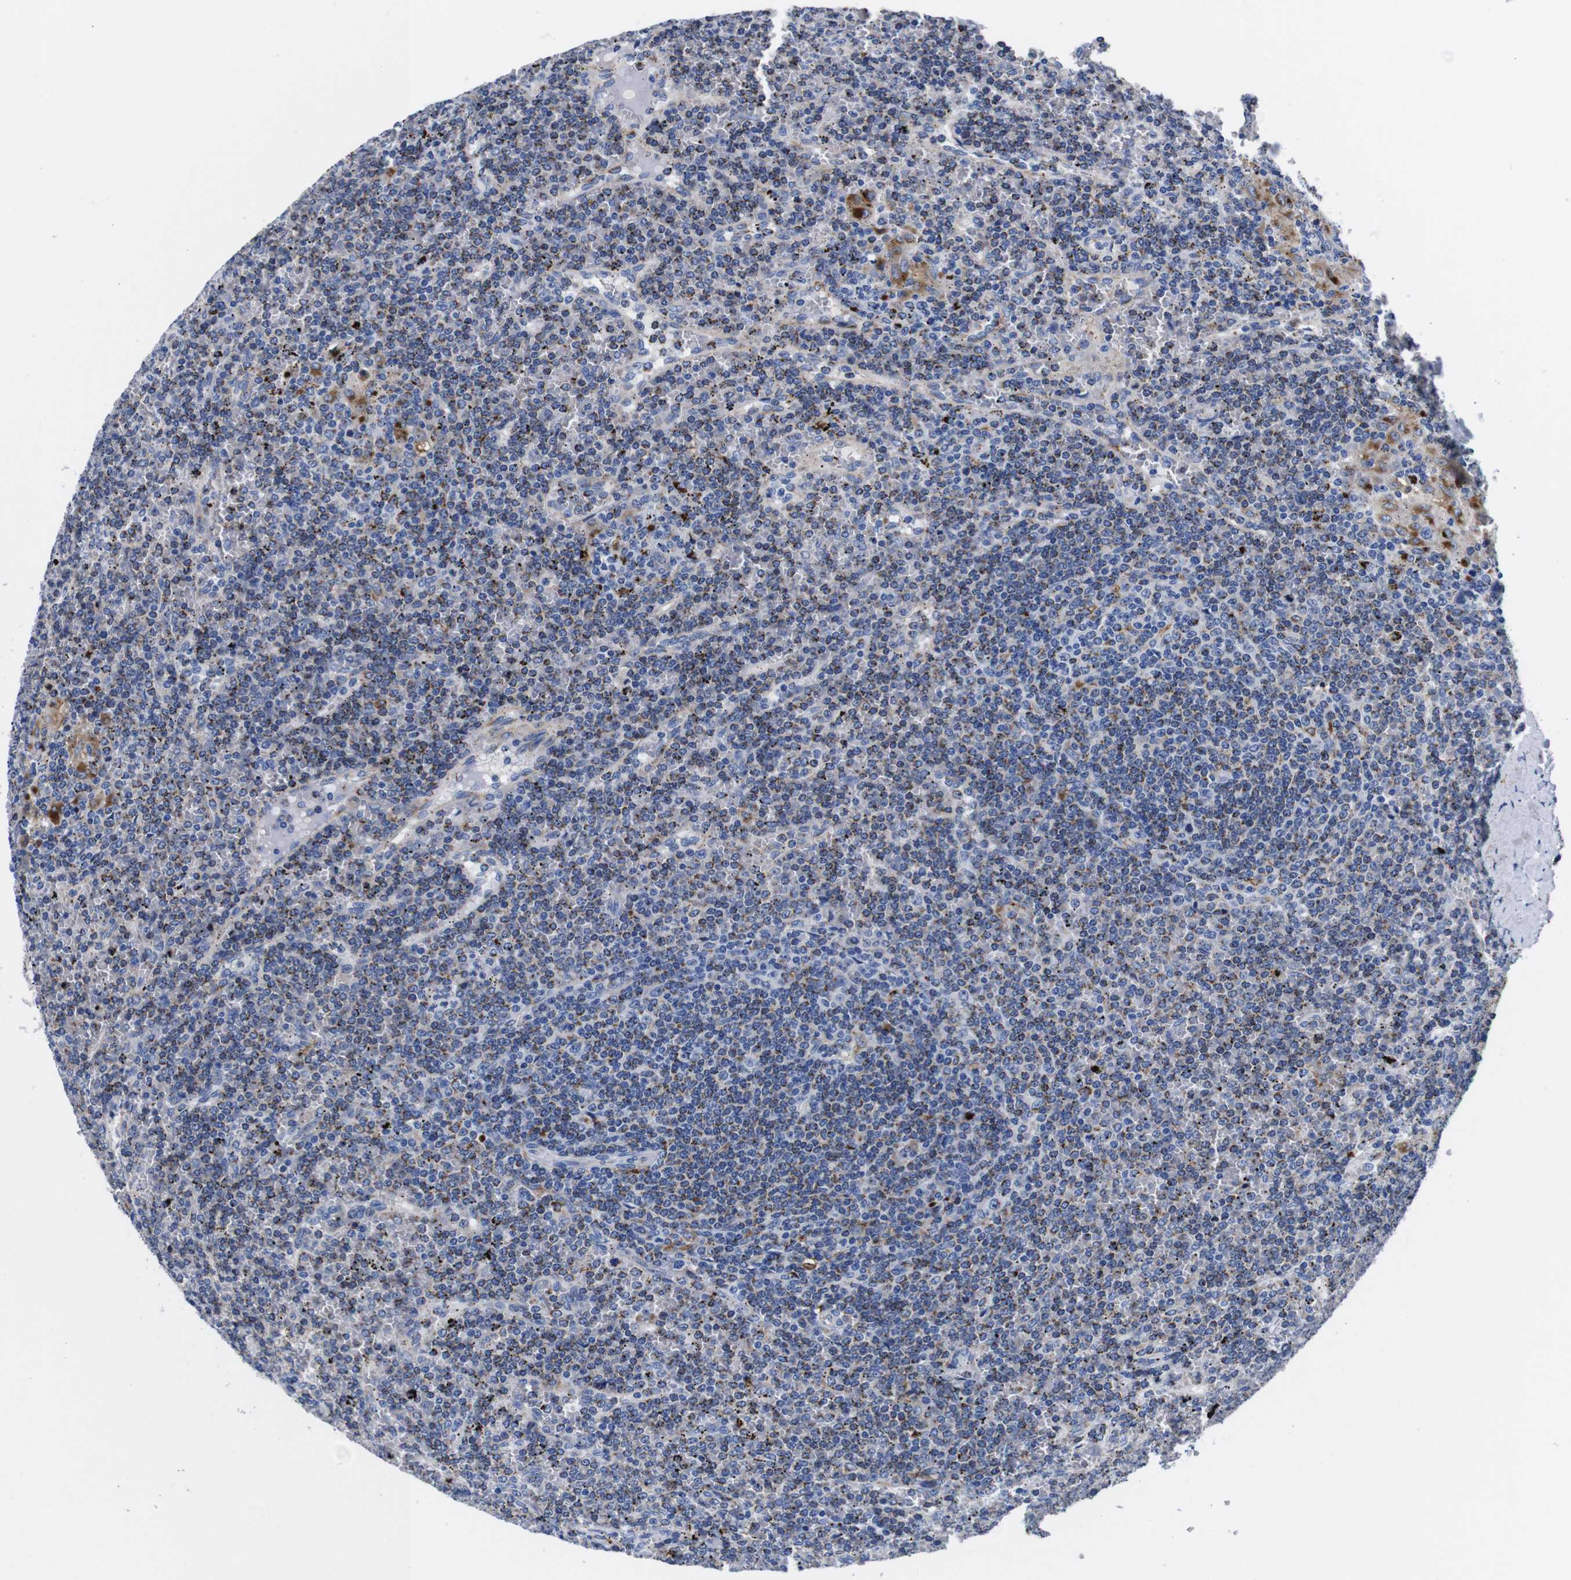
{"staining": {"intensity": "moderate", "quantity": "25%-75%", "location": "cytoplasmic/membranous"}, "tissue": "lymphoma", "cell_type": "Tumor cells", "image_type": "cancer", "snomed": [{"axis": "morphology", "description": "Malignant lymphoma, non-Hodgkin's type, Low grade"}, {"axis": "topography", "description": "Spleen"}], "caption": "This image shows IHC staining of low-grade malignant lymphoma, non-Hodgkin's type, with medium moderate cytoplasmic/membranous staining in about 25%-75% of tumor cells.", "gene": "HLA-DMB", "patient": {"sex": "female", "age": 19}}